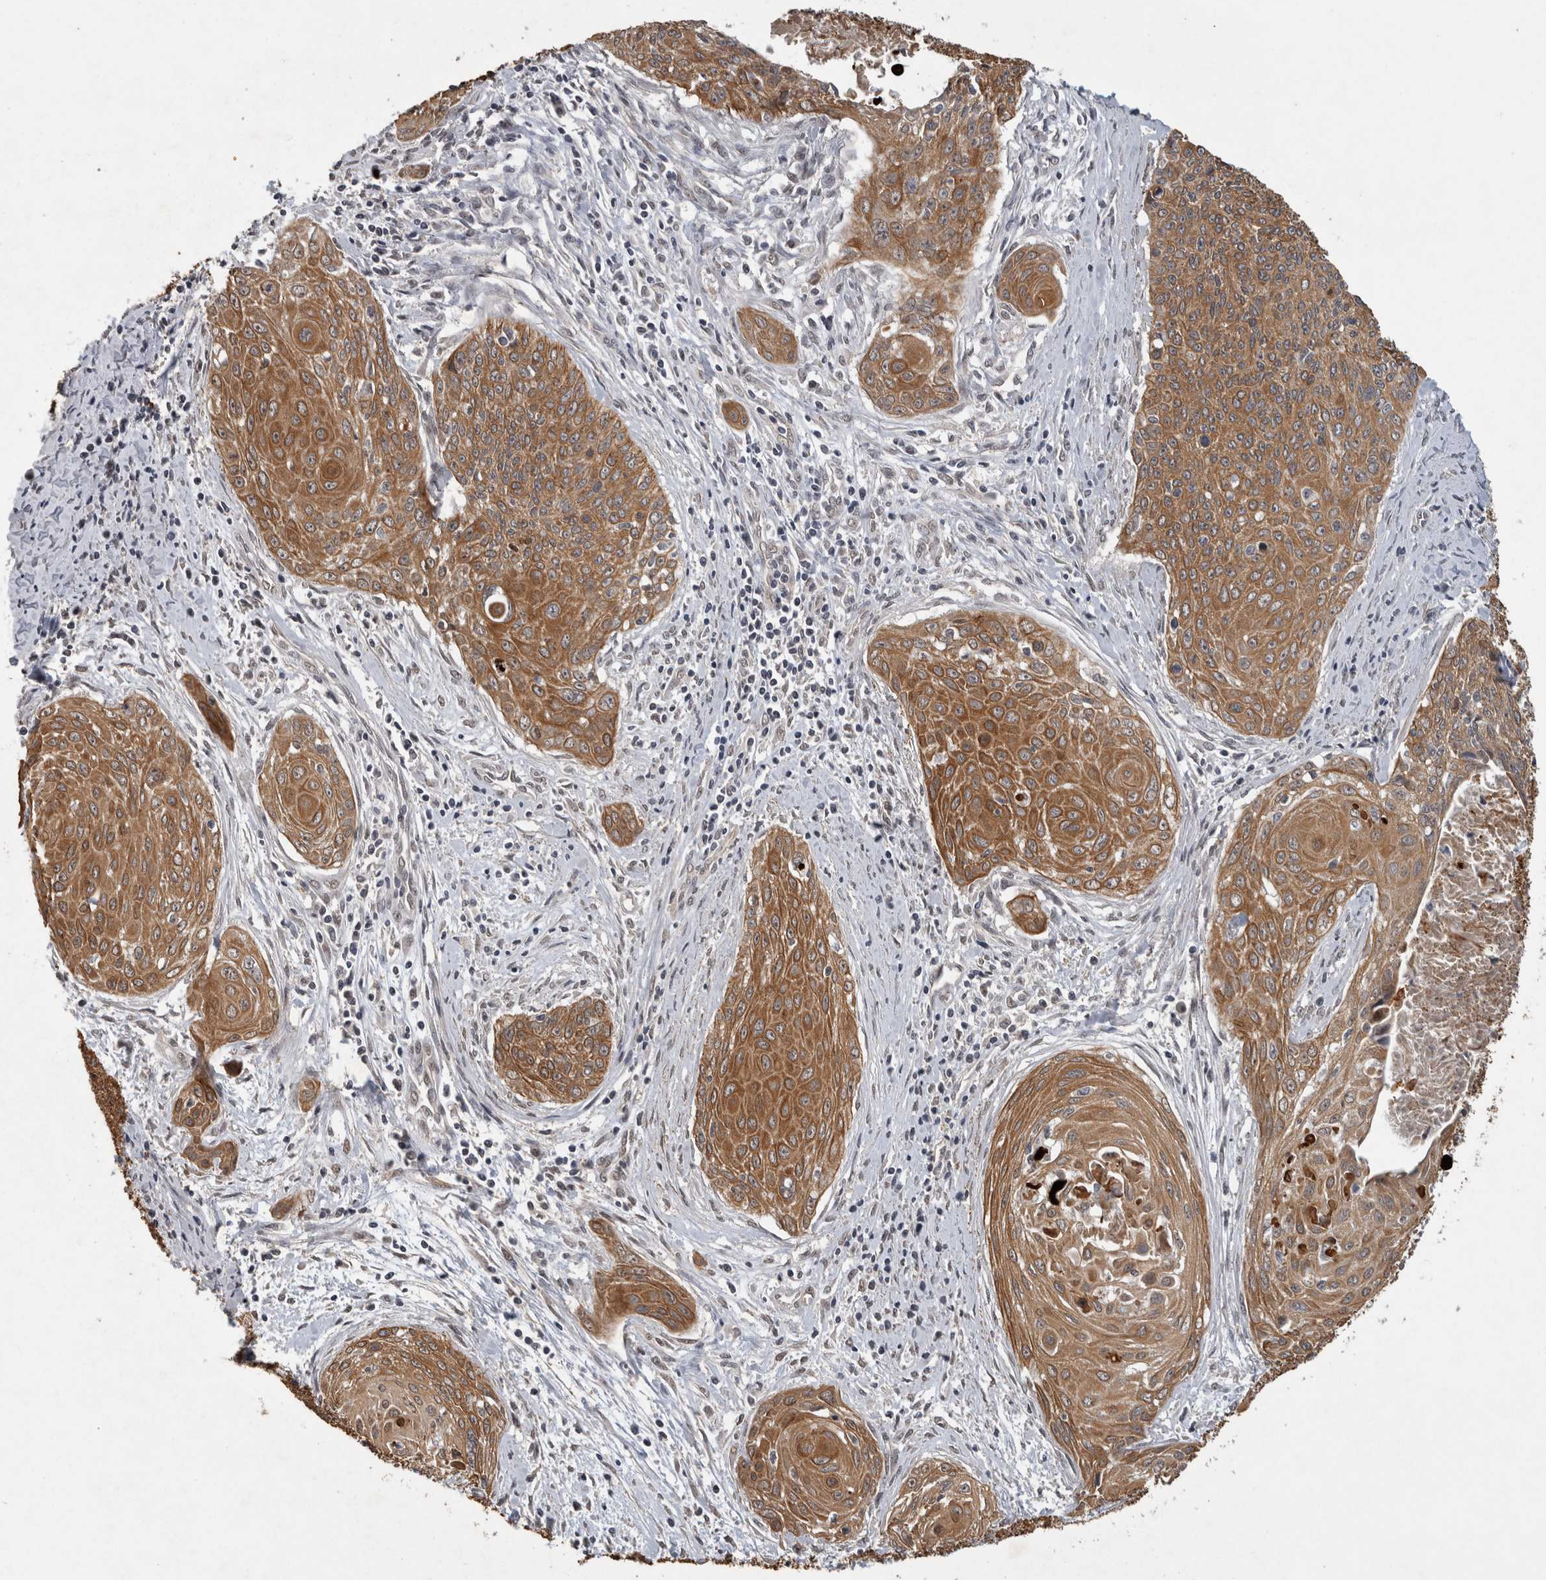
{"staining": {"intensity": "strong", "quantity": ">75%", "location": "cytoplasmic/membranous"}, "tissue": "cervical cancer", "cell_type": "Tumor cells", "image_type": "cancer", "snomed": [{"axis": "morphology", "description": "Squamous cell carcinoma, NOS"}, {"axis": "topography", "description": "Cervix"}], "caption": "Protein analysis of cervical cancer (squamous cell carcinoma) tissue exhibits strong cytoplasmic/membranous positivity in about >75% of tumor cells.", "gene": "RHPN1", "patient": {"sex": "female", "age": 55}}